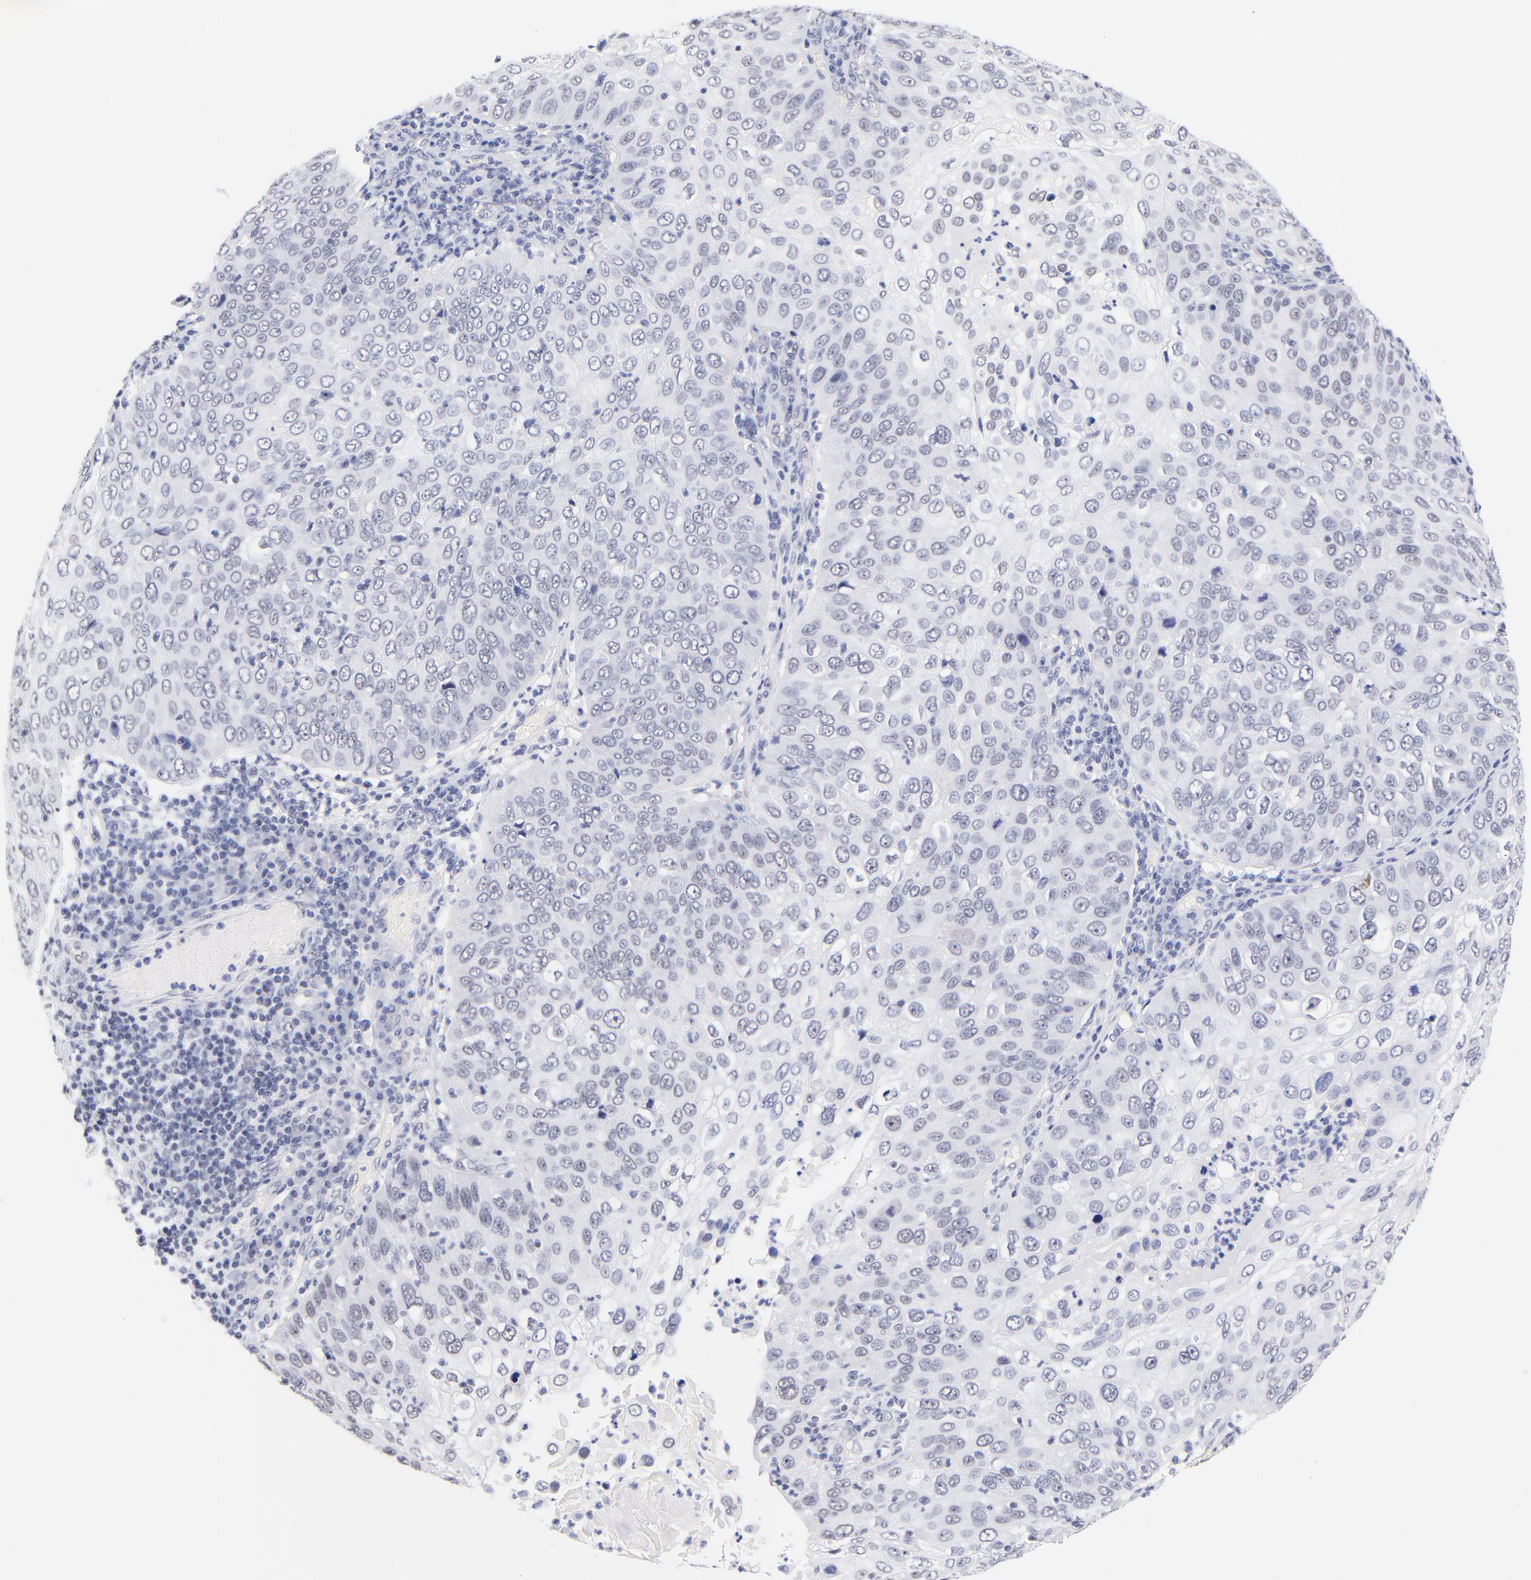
{"staining": {"intensity": "negative", "quantity": "none", "location": "none"}, "tissue": "skin cancer", "cell_type": "Tumor cells", "image_type": "cancer", "snomed": [{"axis": "morphology", "description": "Squamous cell carcinoma, NOS"}, {"axis": "topography", "description": "Skin"}], "caption": "A high-resolution photomicrograph shows immunohistochemistry staining of skin cancer, which shows no significant staining in tumor cells. (DAB immunohistochemistry, high magnification).", "gene": "ZNF74", "patient": {"sex": "male", "age": 87}}